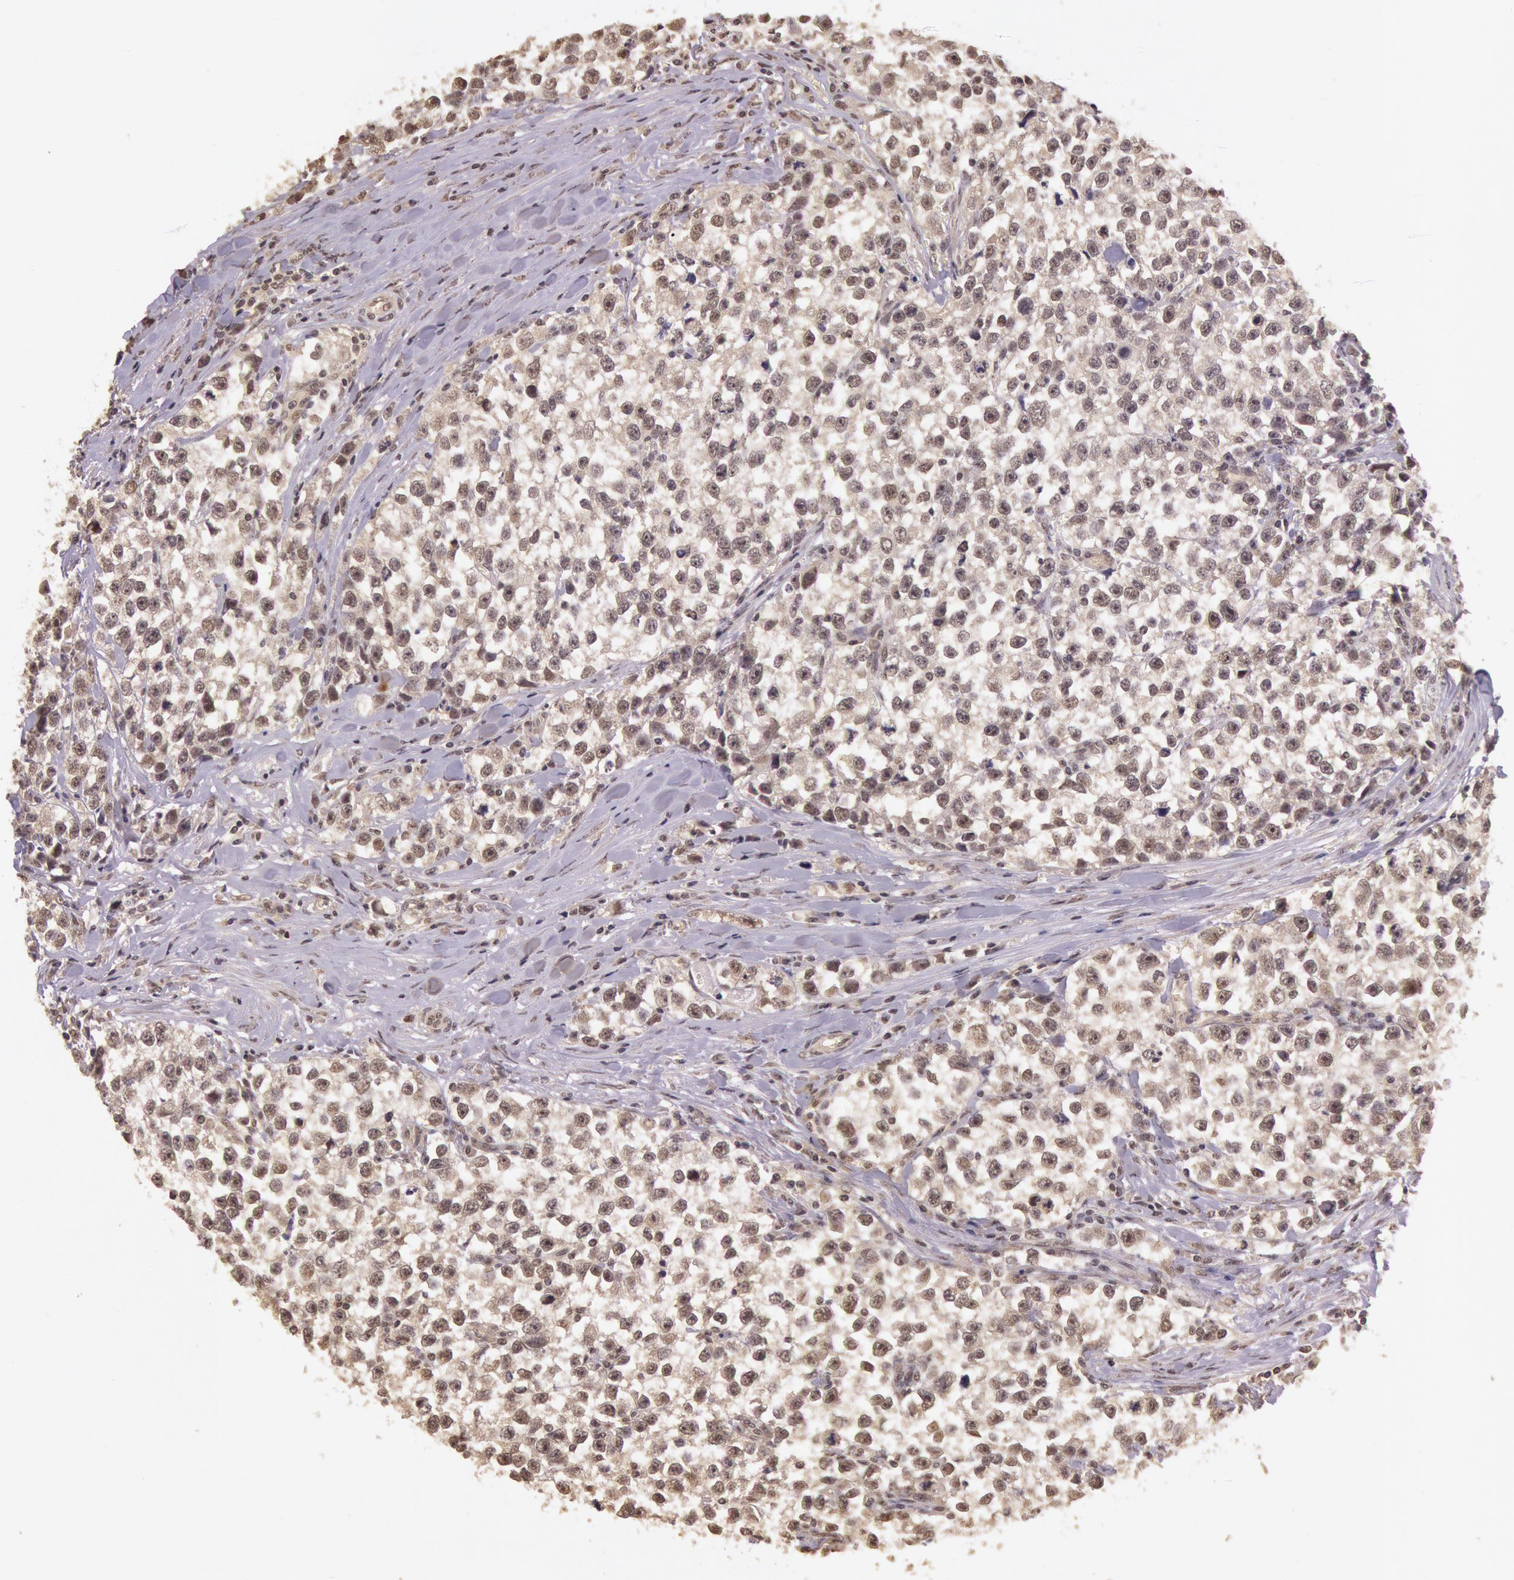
{"staining": {"intensity": "negative", "quantity": "none", "location": "none"}, "tissue": "testis cancer", "cell_type": "Tumor cells", "image_type": "cancer", "snomed": [{"axis": "morphology", "description": "Seminoma, NOS"}, {"axis": "morphology", "description": "Carcinoma, Embryonal, NOS"}, {"axis": "topography", "description": "Testis"}], "caption": "Micrograph shows no significant protein positivity in tumor cells of testis seminoma. (Immunohistochemistry (ihc), brightfield microscopy, high magnification).", "gene": "RTL10", "patient": {"sex": "male", "age": 30}}